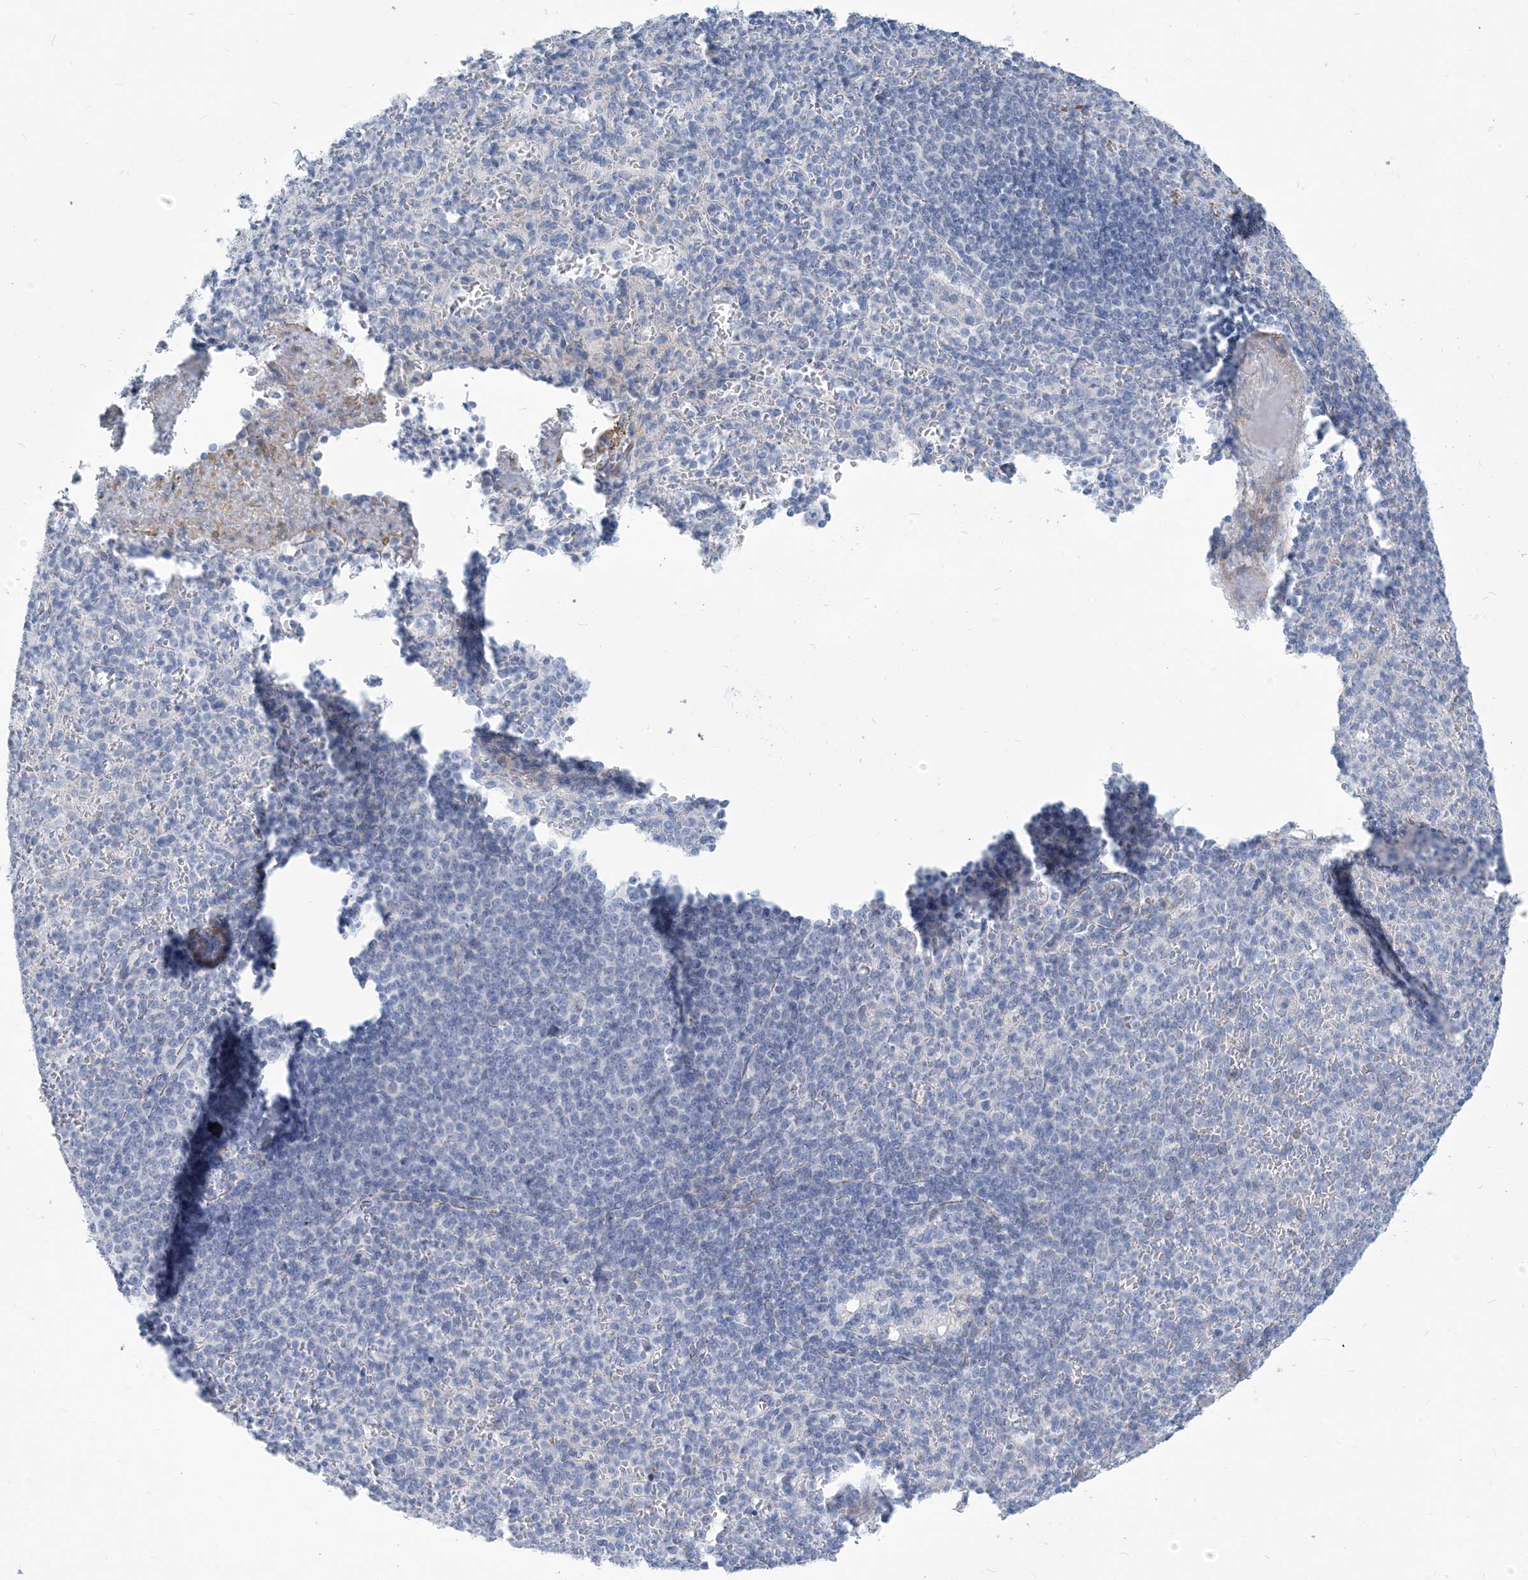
{"staining": {"intensity": "moderate", "quantity": "<25%", "location": "cytoplasmic/membranous"}, "tissue": "spleen", "cell_type": "Cells in red pulp", "image_type": "normal", "snomed": [{"axis": "morphology", "description": "Normal tissue, NOS"}, {"axis": "topography", "description": "Spleen"}], "caption": "Unremarkable spleen reveals moderate cytoplasmic/membranous staining in approximately <25% of cells in red pulp.", "gene": "MOXD1", "patient": {"sex": "female", "age": 74}}